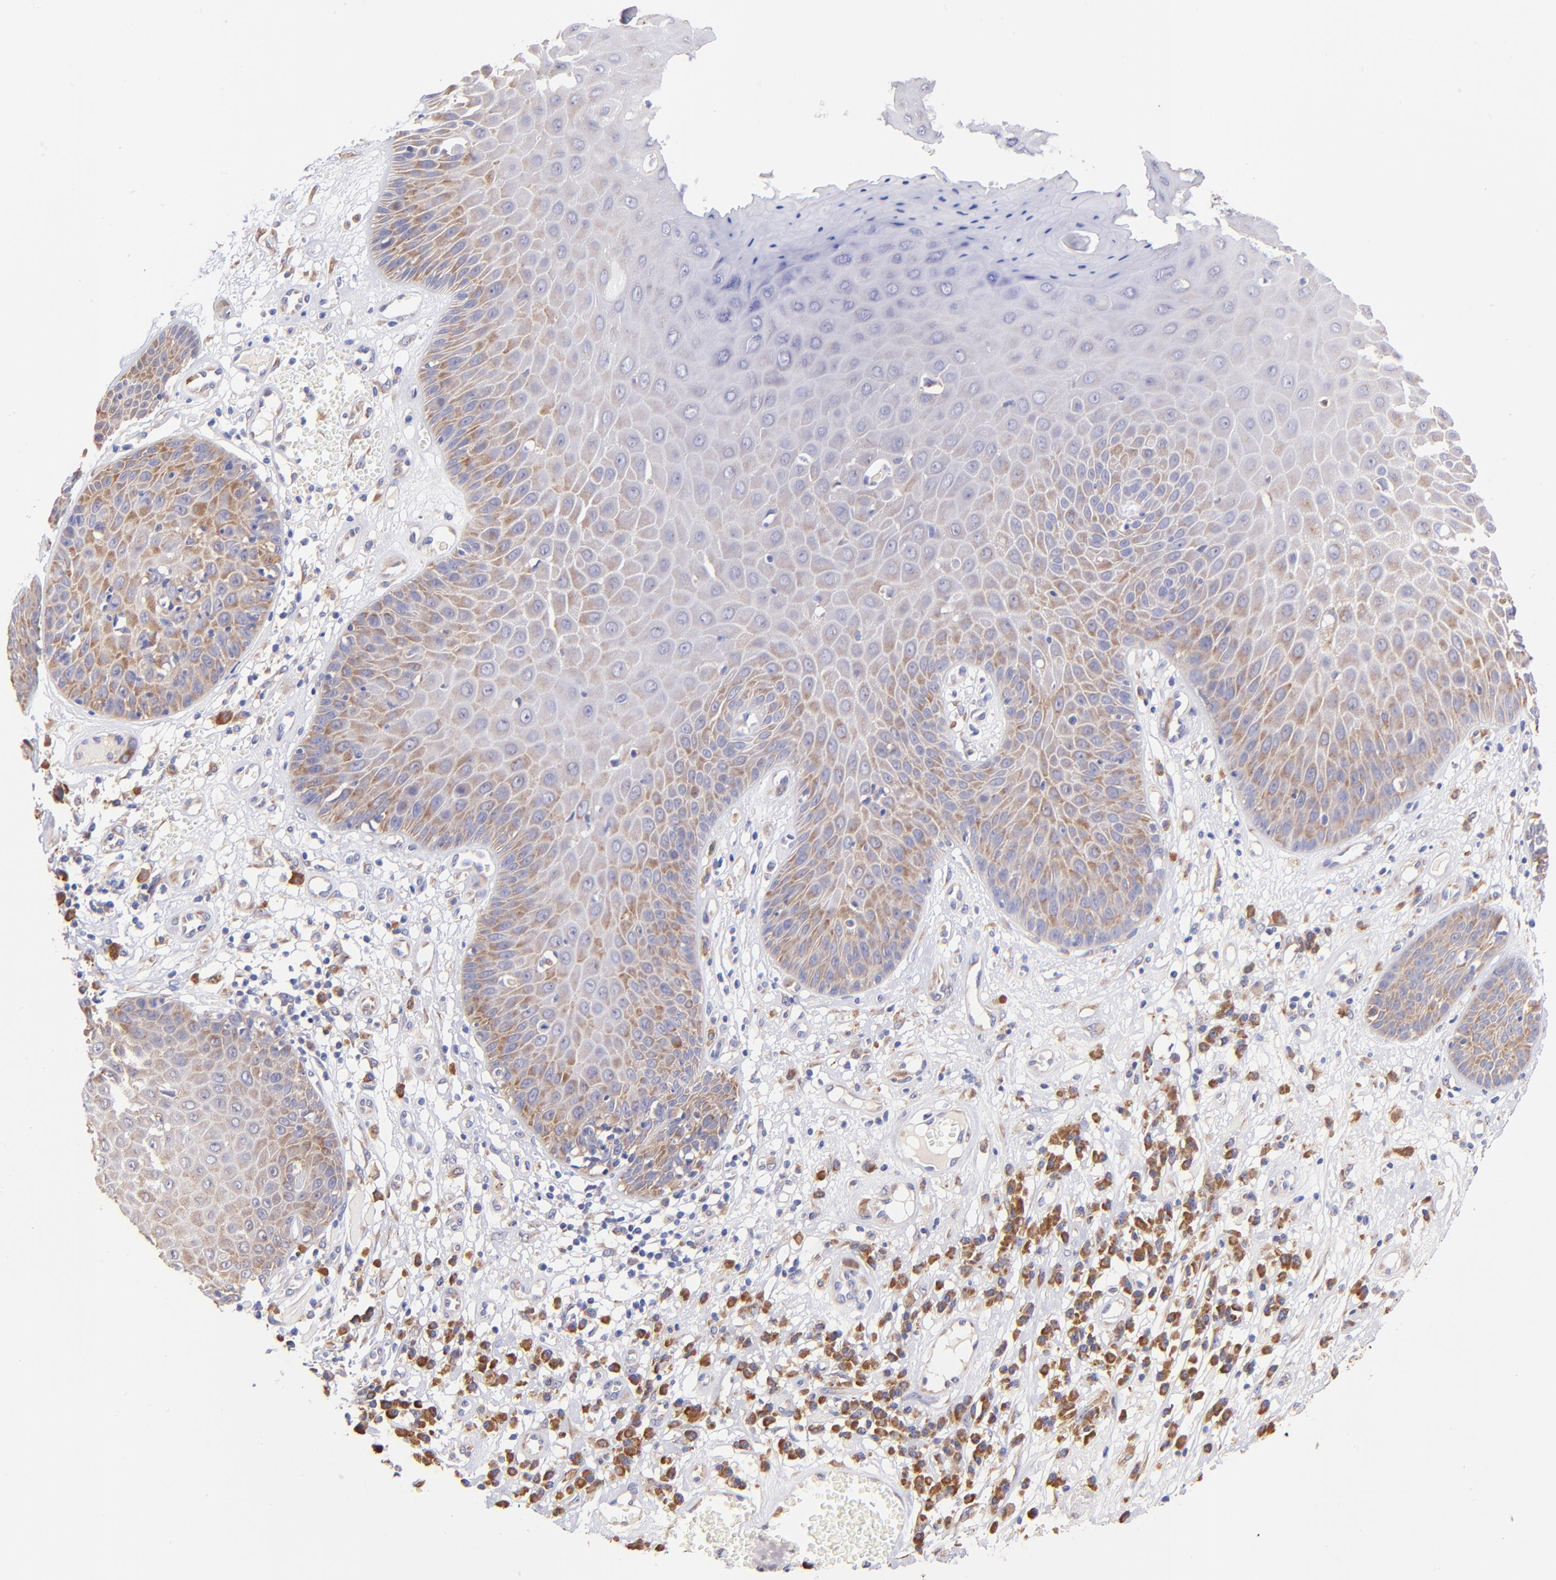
{"staining": {"intensity": "moderate", "quantity": ">75%", "location": "cytoplasmic/membranous"}, "tissue": "skin cancer", "cell_type": "Tumor cells", "image_type": "cancer", "snomed": [{"axis": "morphology", "description": "Squamous cell carcinoma, NOS"}, {"axis": "topography", "description": "Skin"}], "caption": "Skin squamous cell carcinoma stained with a brown dye reveals moderate cytoplasmic/membranous positive positivity in approximately >75% of tumor cells.", "gene": "RPL11", "patient": {"sex": "male", "age": 65}}